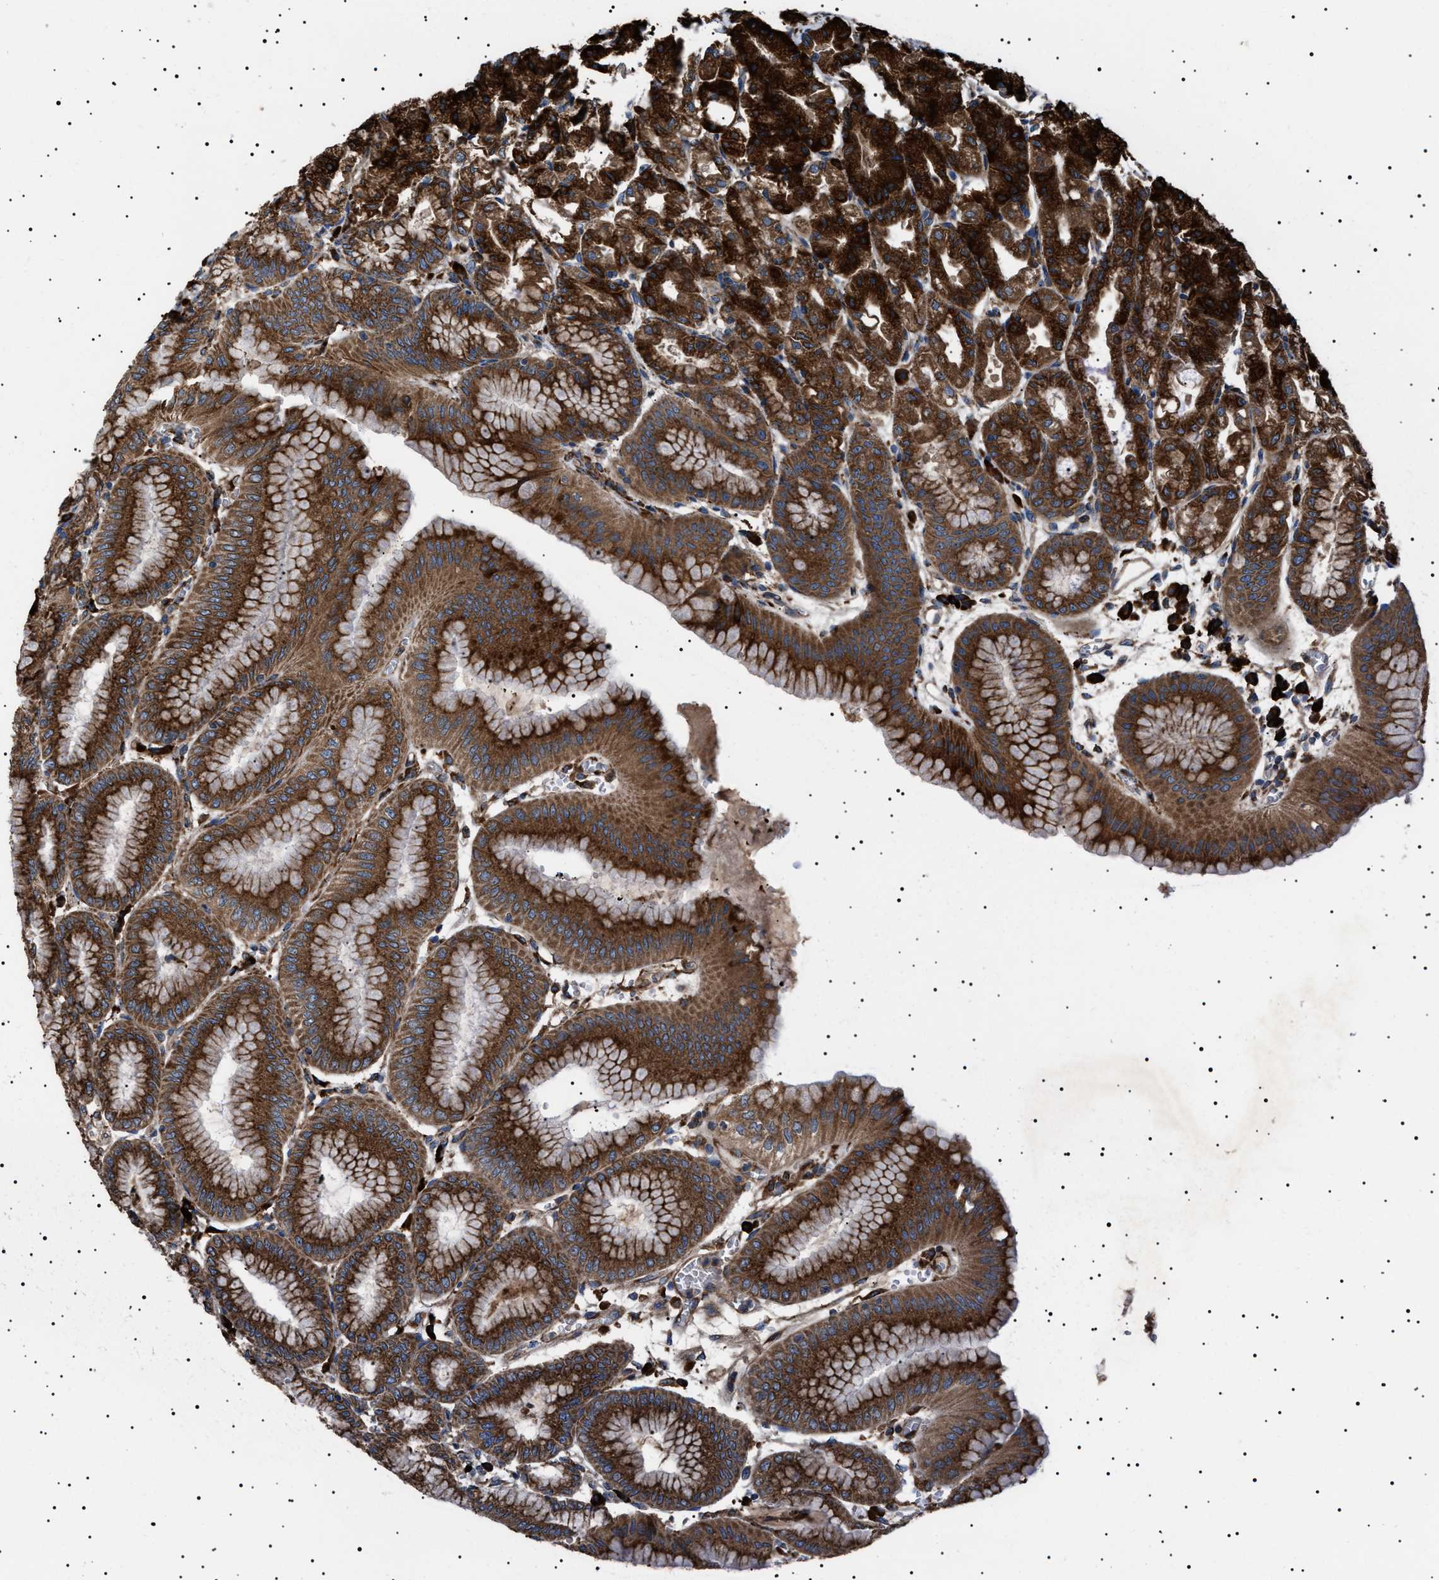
{"staining": {"intensity": "strong", "quantity": ">75%", "location": "cytoplasmic/membranous"}, "tissue": "stomach", "cell_type": "Glandular cells", "image_type": "normal", "snomed": [{"axis": "morphology", "description": "Normal tissue, NOS"}, {"axis": "topography", "description": "Stomach, lower"}], "caption": "Immunohistochemical staining of benign human stomach reveals >75% levels of strong cytoplasmic/membranous protein positivity in about >75% of glandular cells.", "gene": "TOP1MT", "patient": {"sex": "male", "age": 71}}